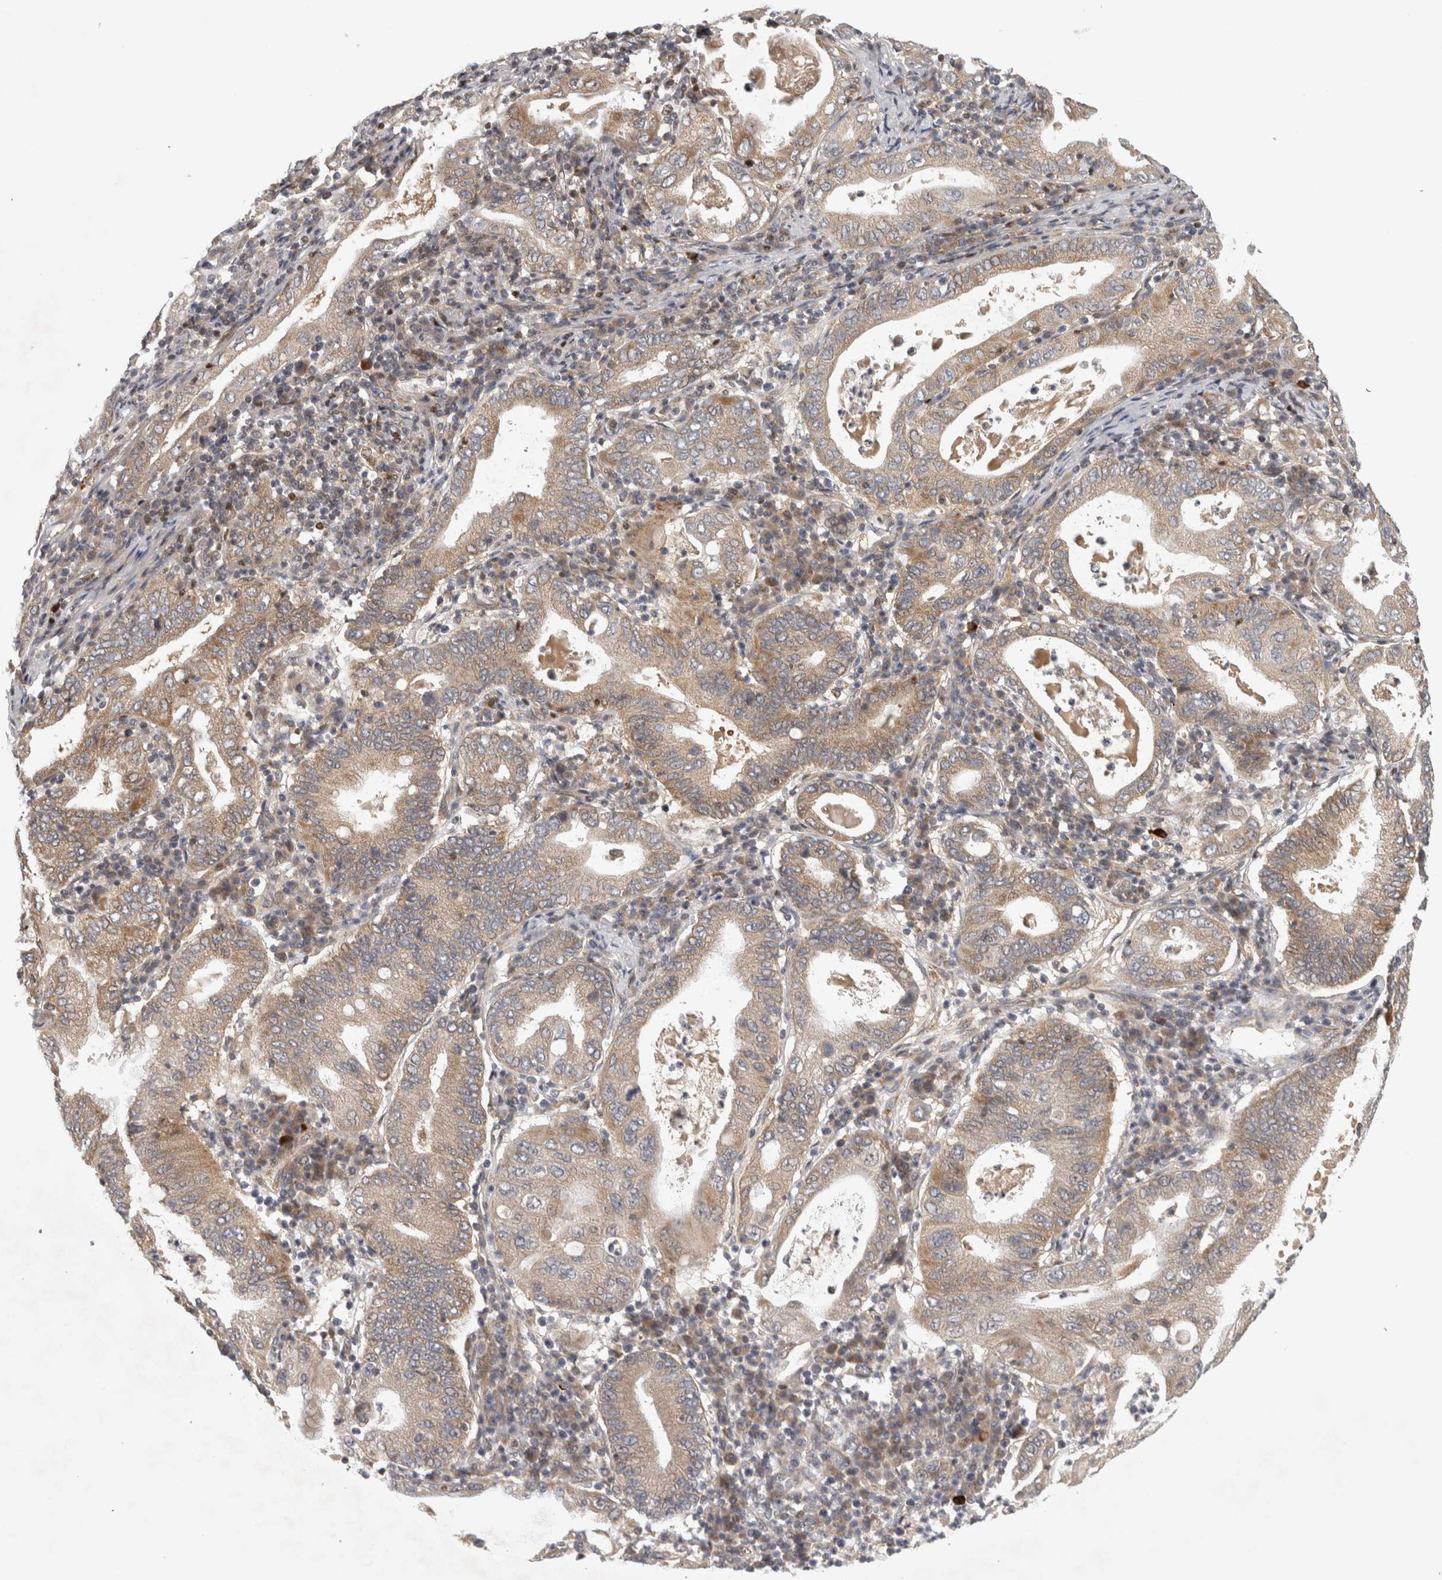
{"staining": {"intensity": "moderate", "quantity": "25%-75%", "location": "cytoplasmic/membranous"}, "tissue": "stomach cancer", "cell_type": "Tumor cells", "image_type": "cancer", "snomed": [{"axis": "morphology", "description": "Normal tissue, NOS"}, {"axis": "morphology", "description": "Adenocarcinoma, NOS"}, {"axis": "topography", "description": "Esophagus"}, {"axis": "topography", "description": "Stomach, upper"}, {"axis": "topography", "description": "Peripheral nerve tissue"}], "caption": "Human adenocarcinoma (stomach) stained with a brown dye shows moderate cytoplasmic/membranous positive expression in about 25%-75% of tumor cells.", "gene": "KDM8", "patient": {"sex": "male", "age": 62}}